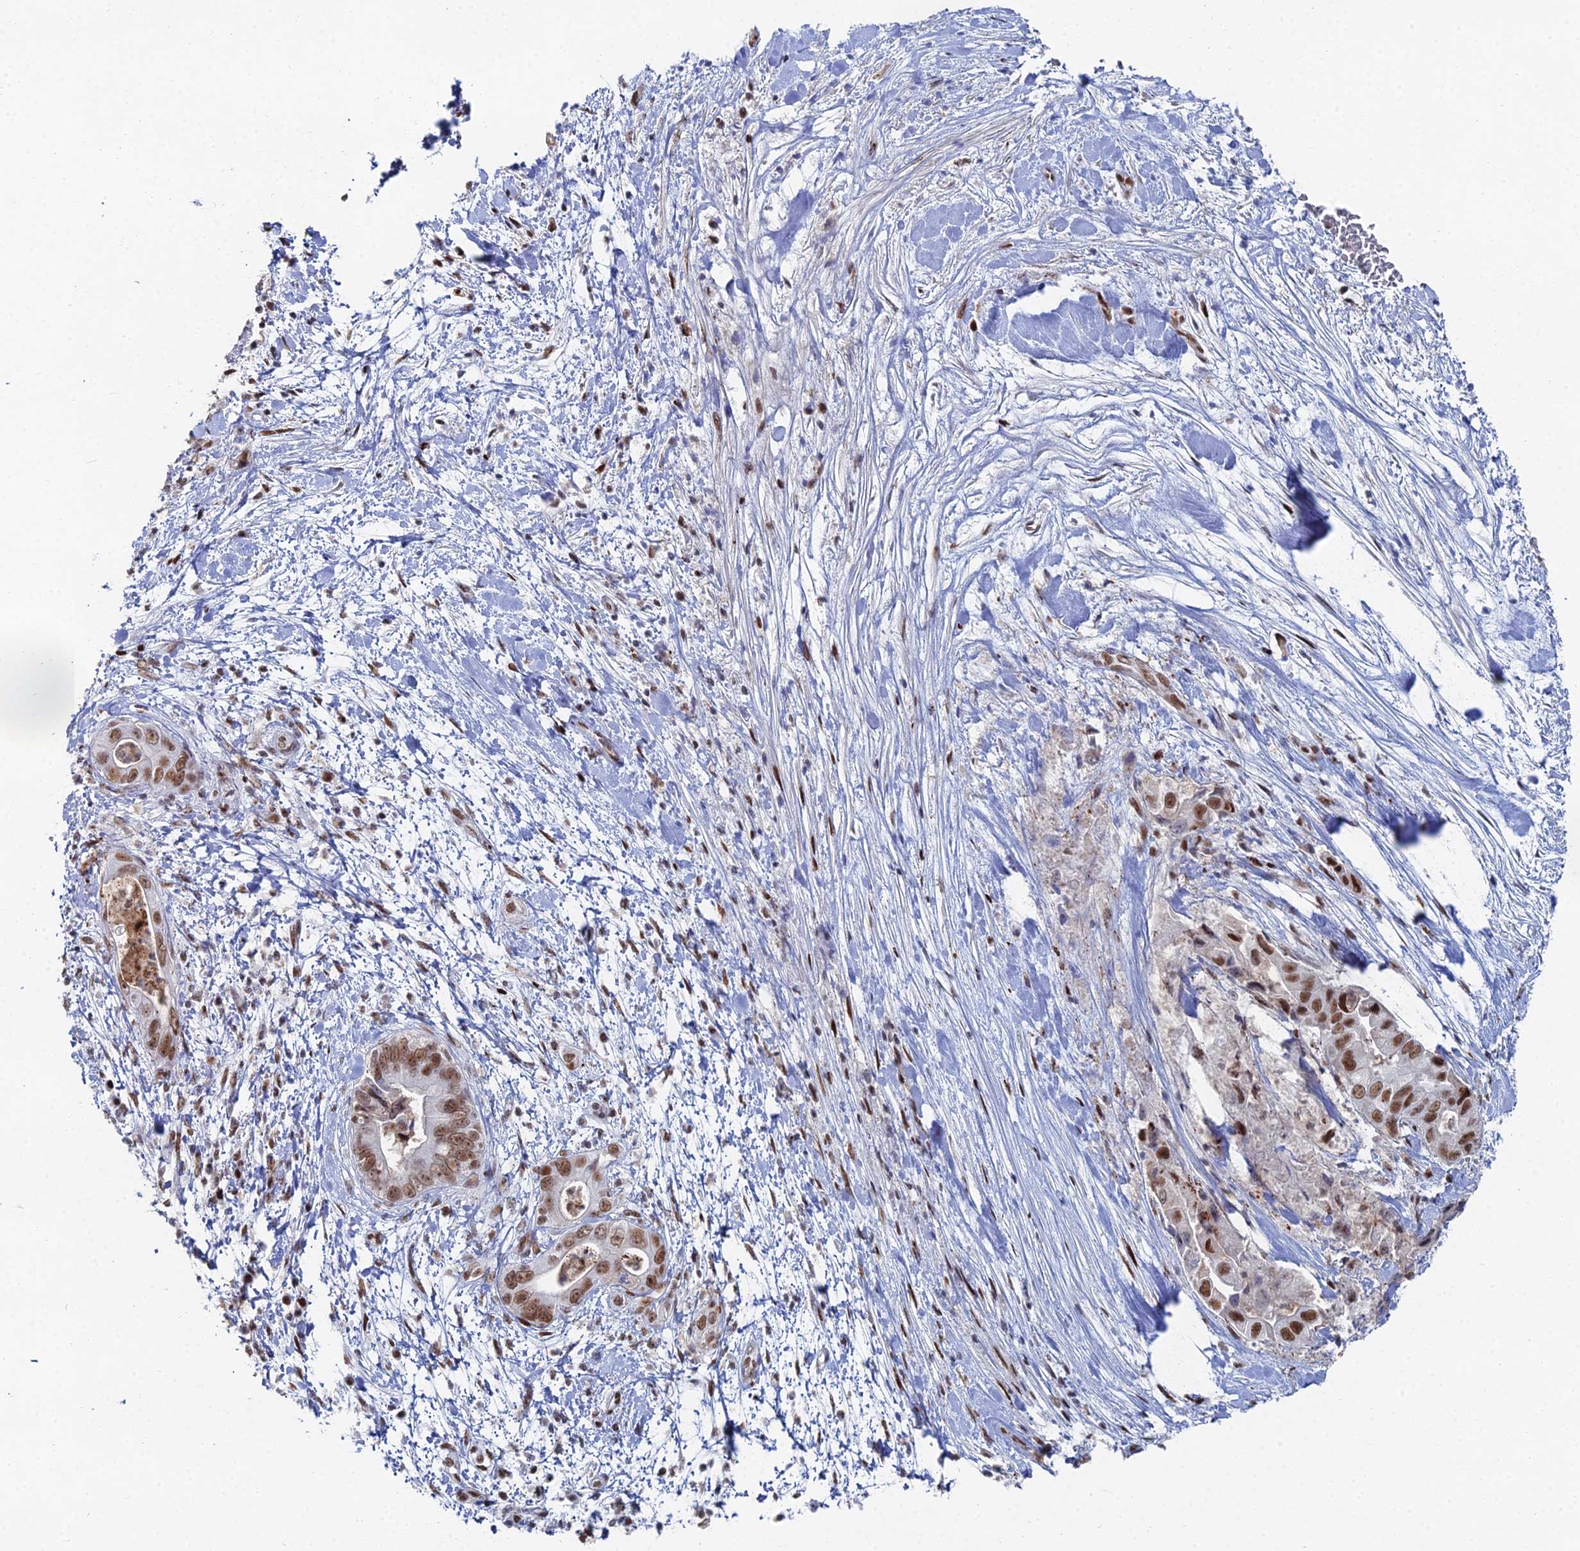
{"staining": {"intensity": "moderate", "quantity": ">75%", "location": "nuclear"}, "tissue": "pancreatic cancer", "cell_type": "Tumor cells", "image_type": "cancer", "snomed": [{"axis": "morphology", "description": "Adenocarcinoma, NOS"}, {"axis": "topography", "description": "Pancreas"}], "caption": "Immunohistochemistry (IHC) staining of pancreatic cancer, which reveals medium levels of moderate nuclear positivity in about >75% of tumor cells indicating moderate nuclear protein positivity. The staining was performed using DAB (3,3'-diaminobenzidine) (brown) for protein detection and nuclei were counterstained in hematoxylin (blue).", "gene": "GSC2", "patient": {"sex": "female", "age": 78}}